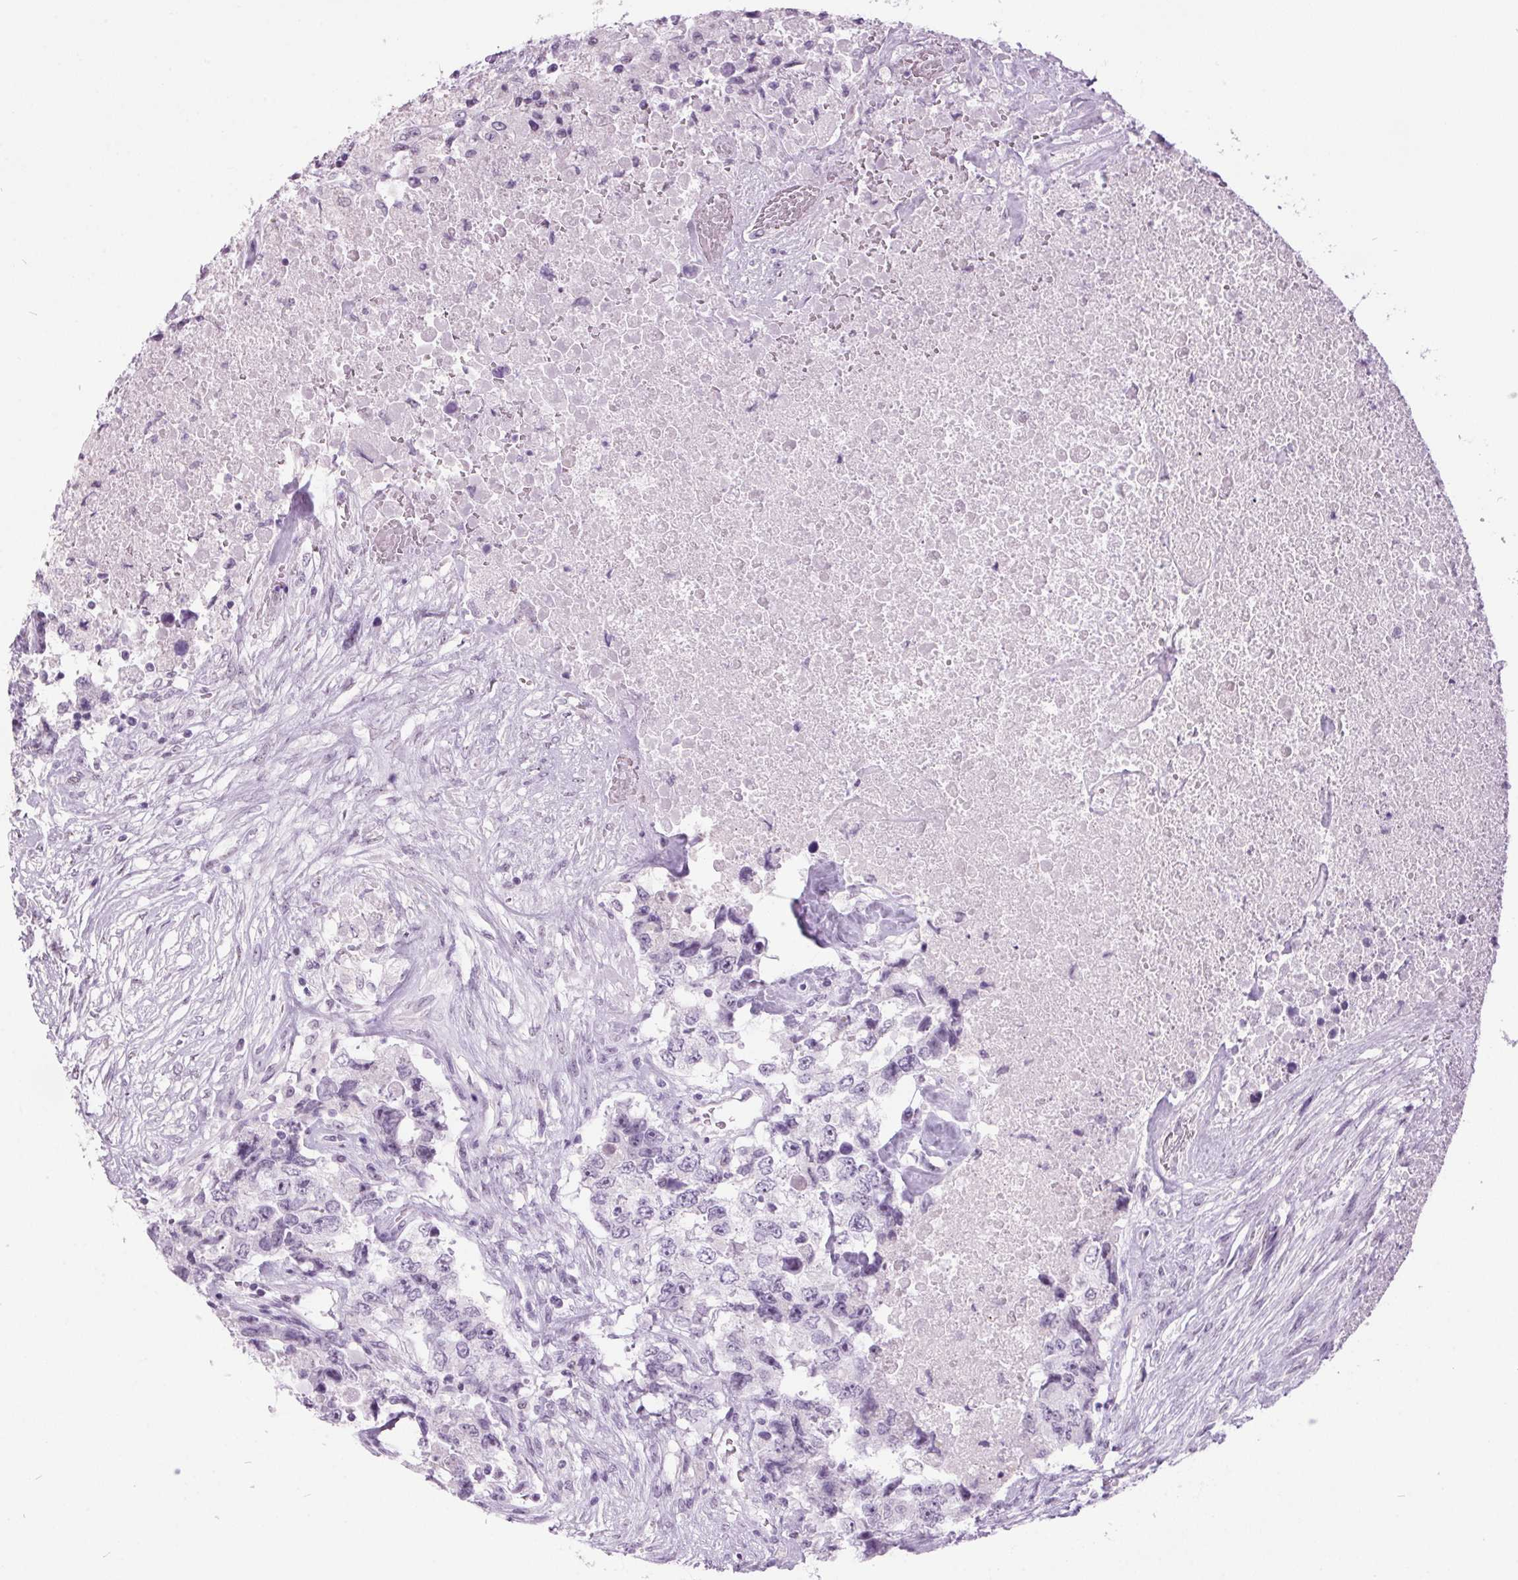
{"staining": {"intensity": "negative", "quantity": "none", "location": "none"}, "tissue": "testis cancer", "cell_type": "Tumor cells", "image_type": "cancer", "snomed": [{"axis": "morphology", "description": "Carcinoma, Embryonal, NOS"}, {"axis": "topography", "description": "Testis"}], "caption": "A high-resolution histopathology image shows IHC staining of testis cancer, which demonstrates no significant expression in tumor cells. Brightfield microscopy of immunohistochemistry stained with DAB (brown) and hematoxylin (blue), captured at high magnification.", "gene": "ODAD2", "patient": {"sex": "male", "age": 24}}